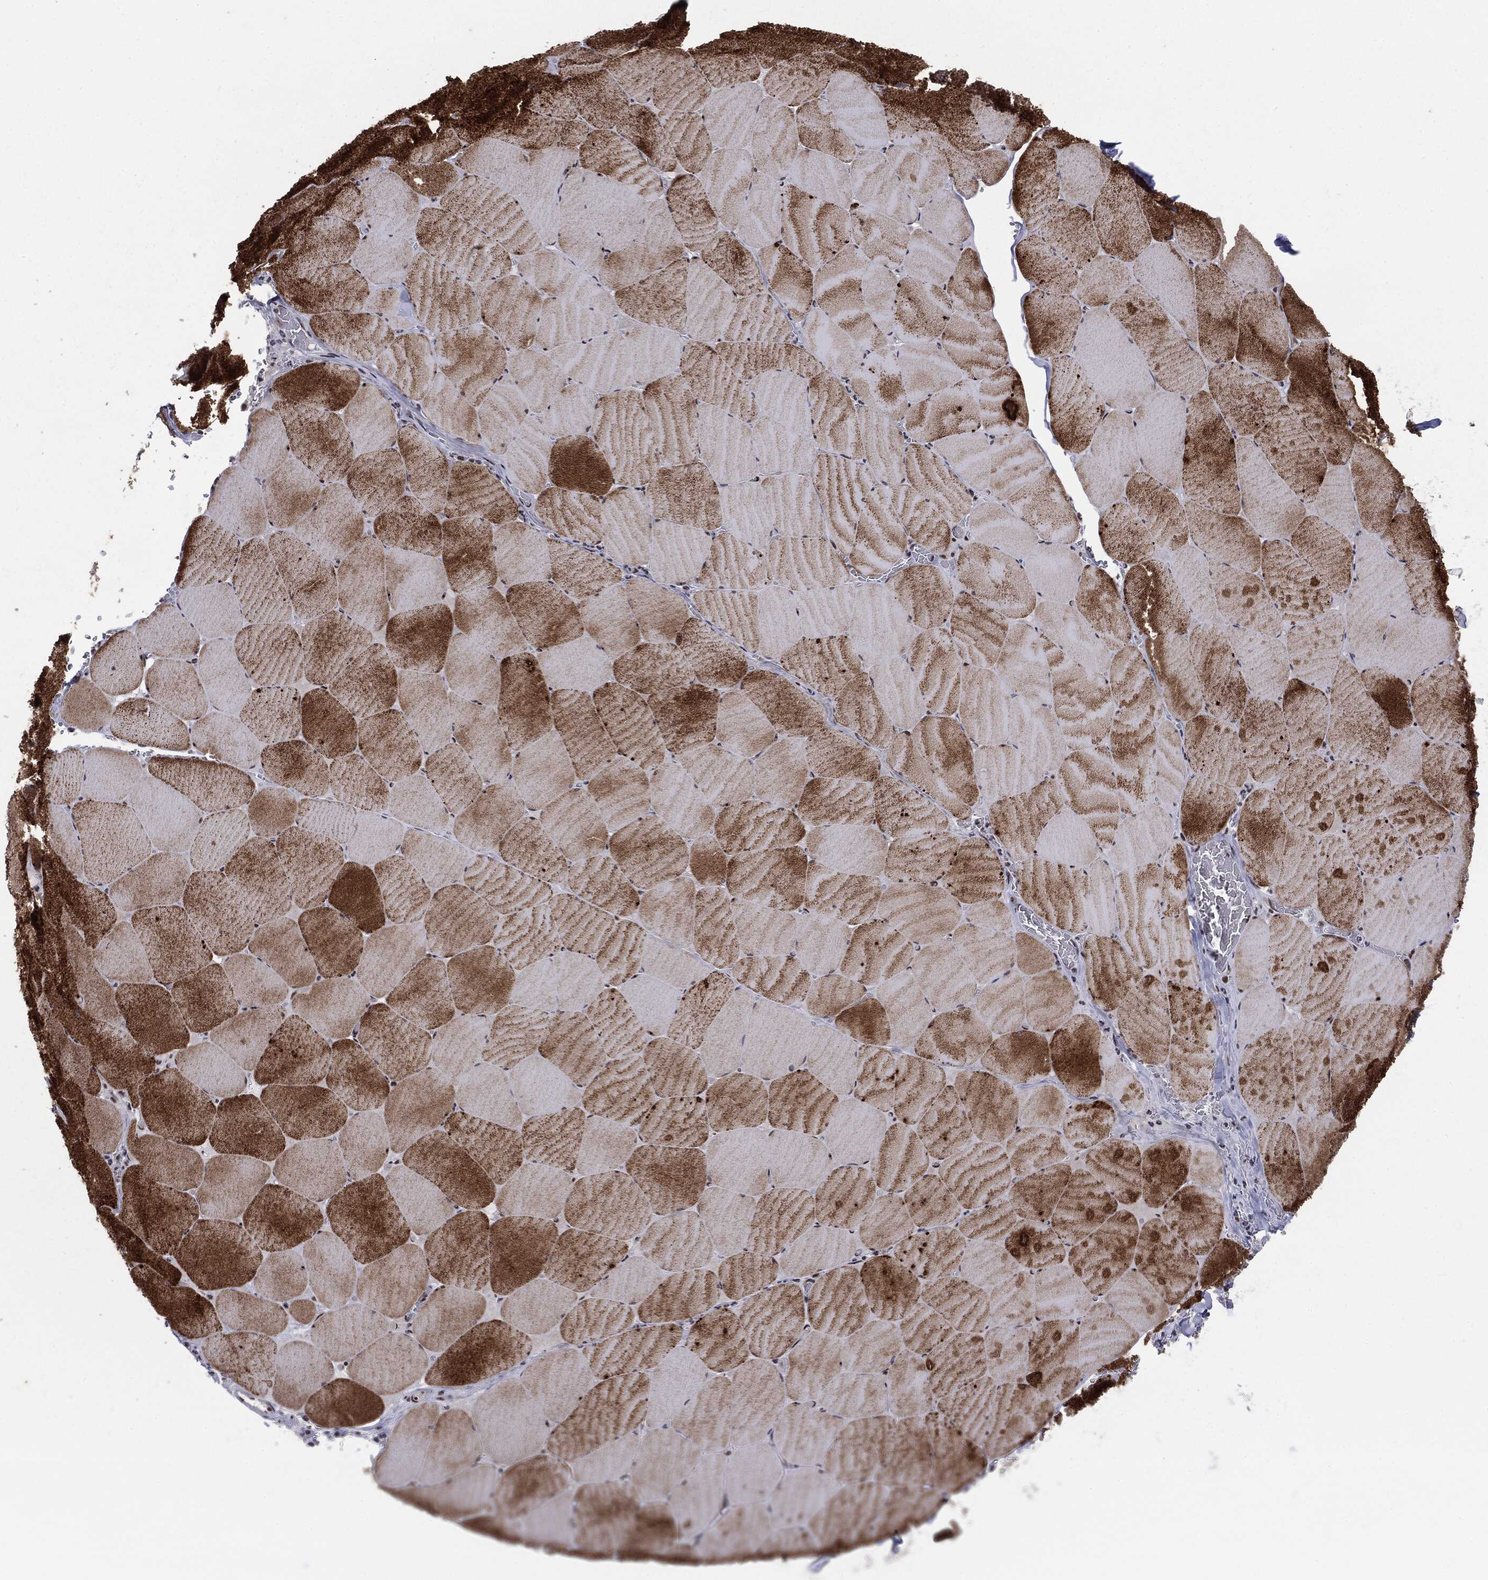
{"staining": {"intensity": "strong", "quantity": ">75%", "location": "cytoplasmic/membranous"}, "tissue": "skeletal muscle", "cell_type": "Myocytes", "image_type": "normal", "snomed": [{"axis": "morphology", "description": "Normal tissue, NOS"}, {"axis": "morphology", "description": "Malignant melanoma, Metastatic site"}, {"axis": "topography", "description": "Skeletal muscle"}], "caption": "Skeletal muscle stained for a protein shows strong cytoplasmic/membranous positivity in myocytes. (Stains: DAB (3,3'-diaminobenzidine) in brown, nuclei in blue, Microscopy: brightfield microscopy at high magnification).", "gene": "MDC1", "patient": {"sex": "male", "age": 50}}